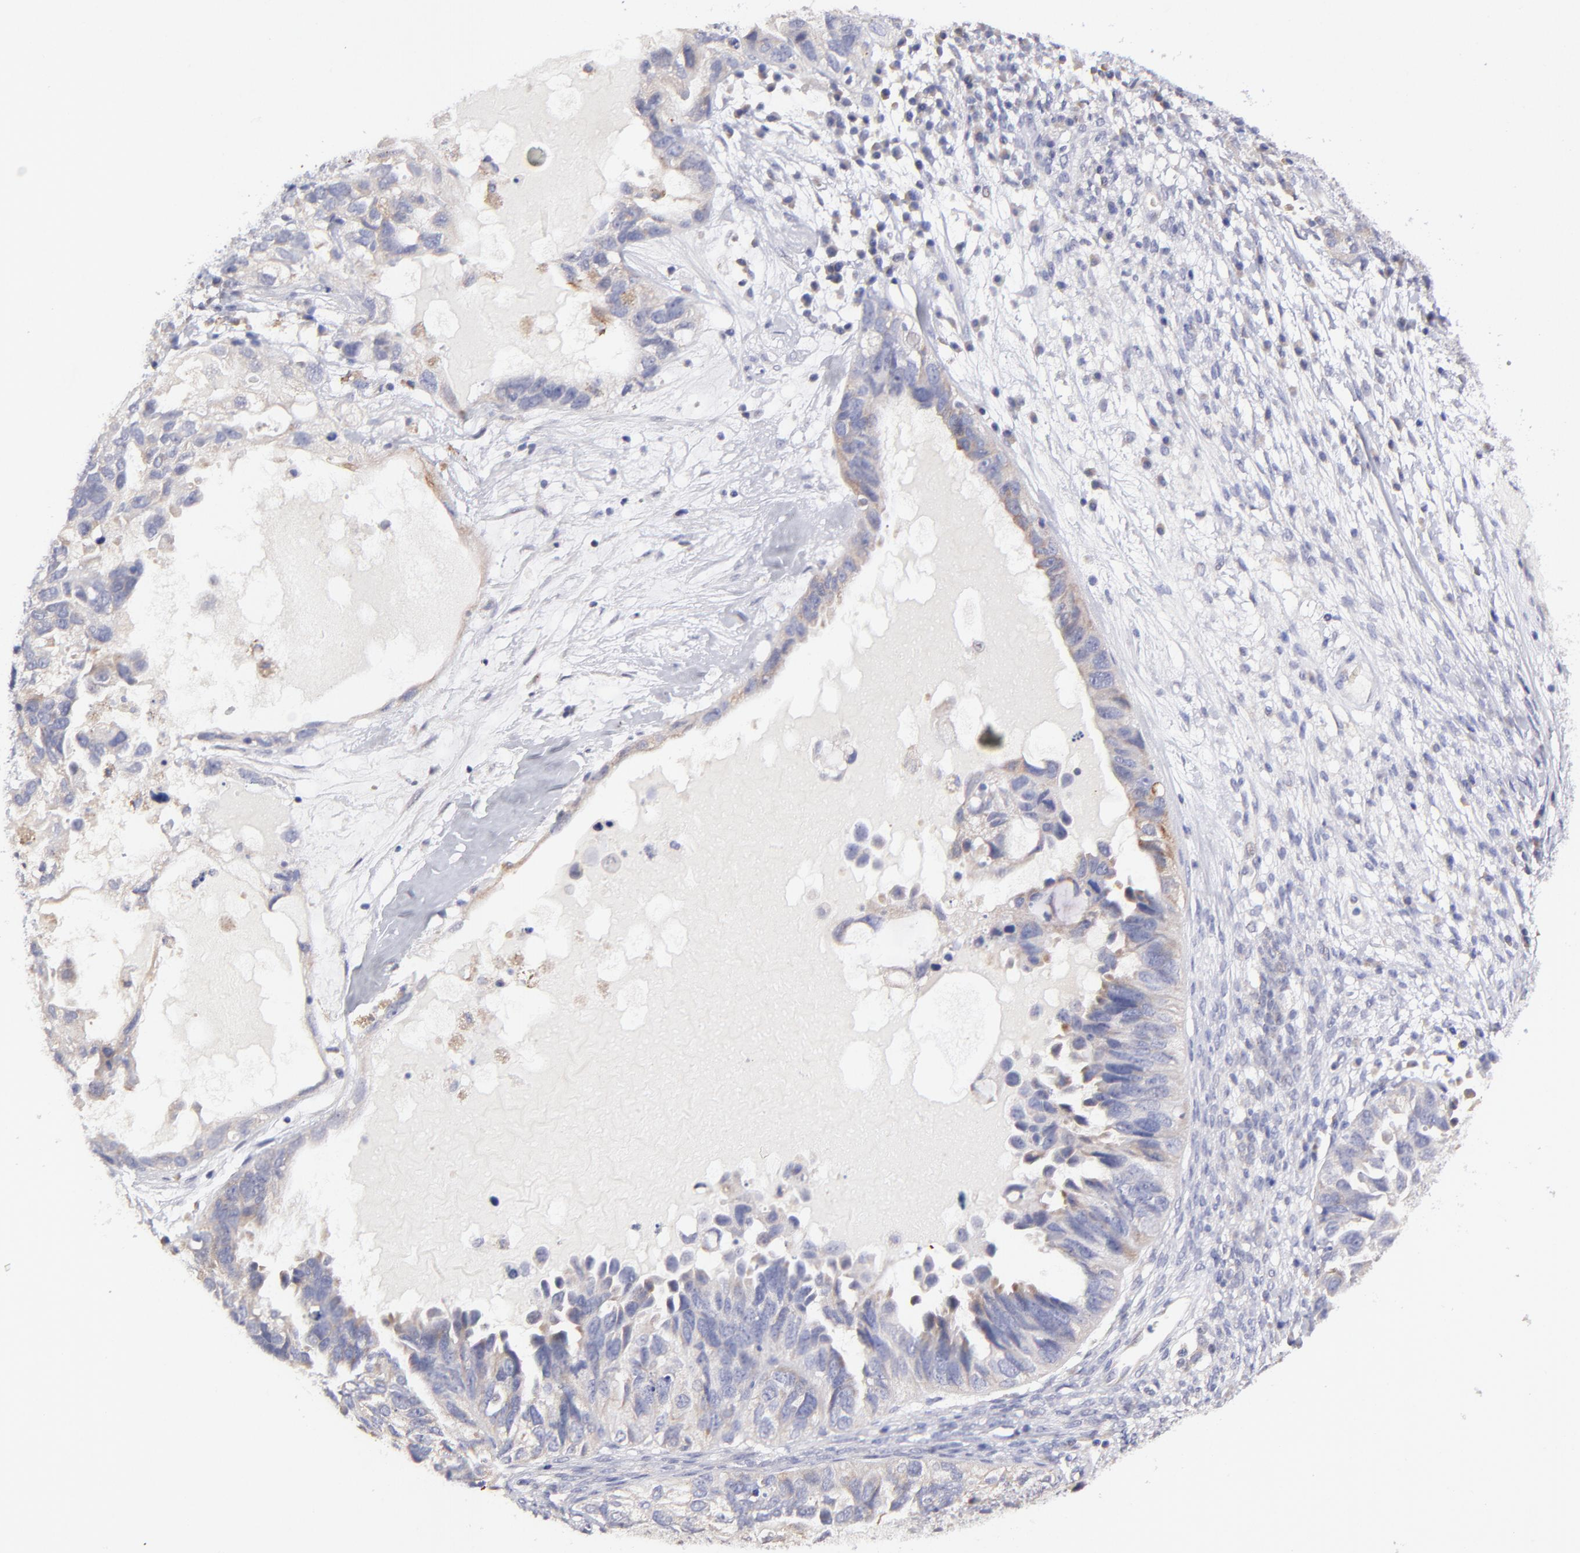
{"staining": {"intensity": "negative", "quantity": "none", "location": "none"}, "tissue": "ovarian cancer", "cell_type": "Tumor cells", "image_type": "cancer", "snomed": [{"axis": "morphology", "description": "Cystadenocarcinoma, serous, NOS"}, {"axis": "topography", "description": "Ovary"}], "caption": "A high-resolution micrograph shows immunohistochemistry staining of ovarian cancer, which displays no significant positivity in tumor cells.", "gene": "BTG2", "patient": {"sex": "female", "age": 82}}